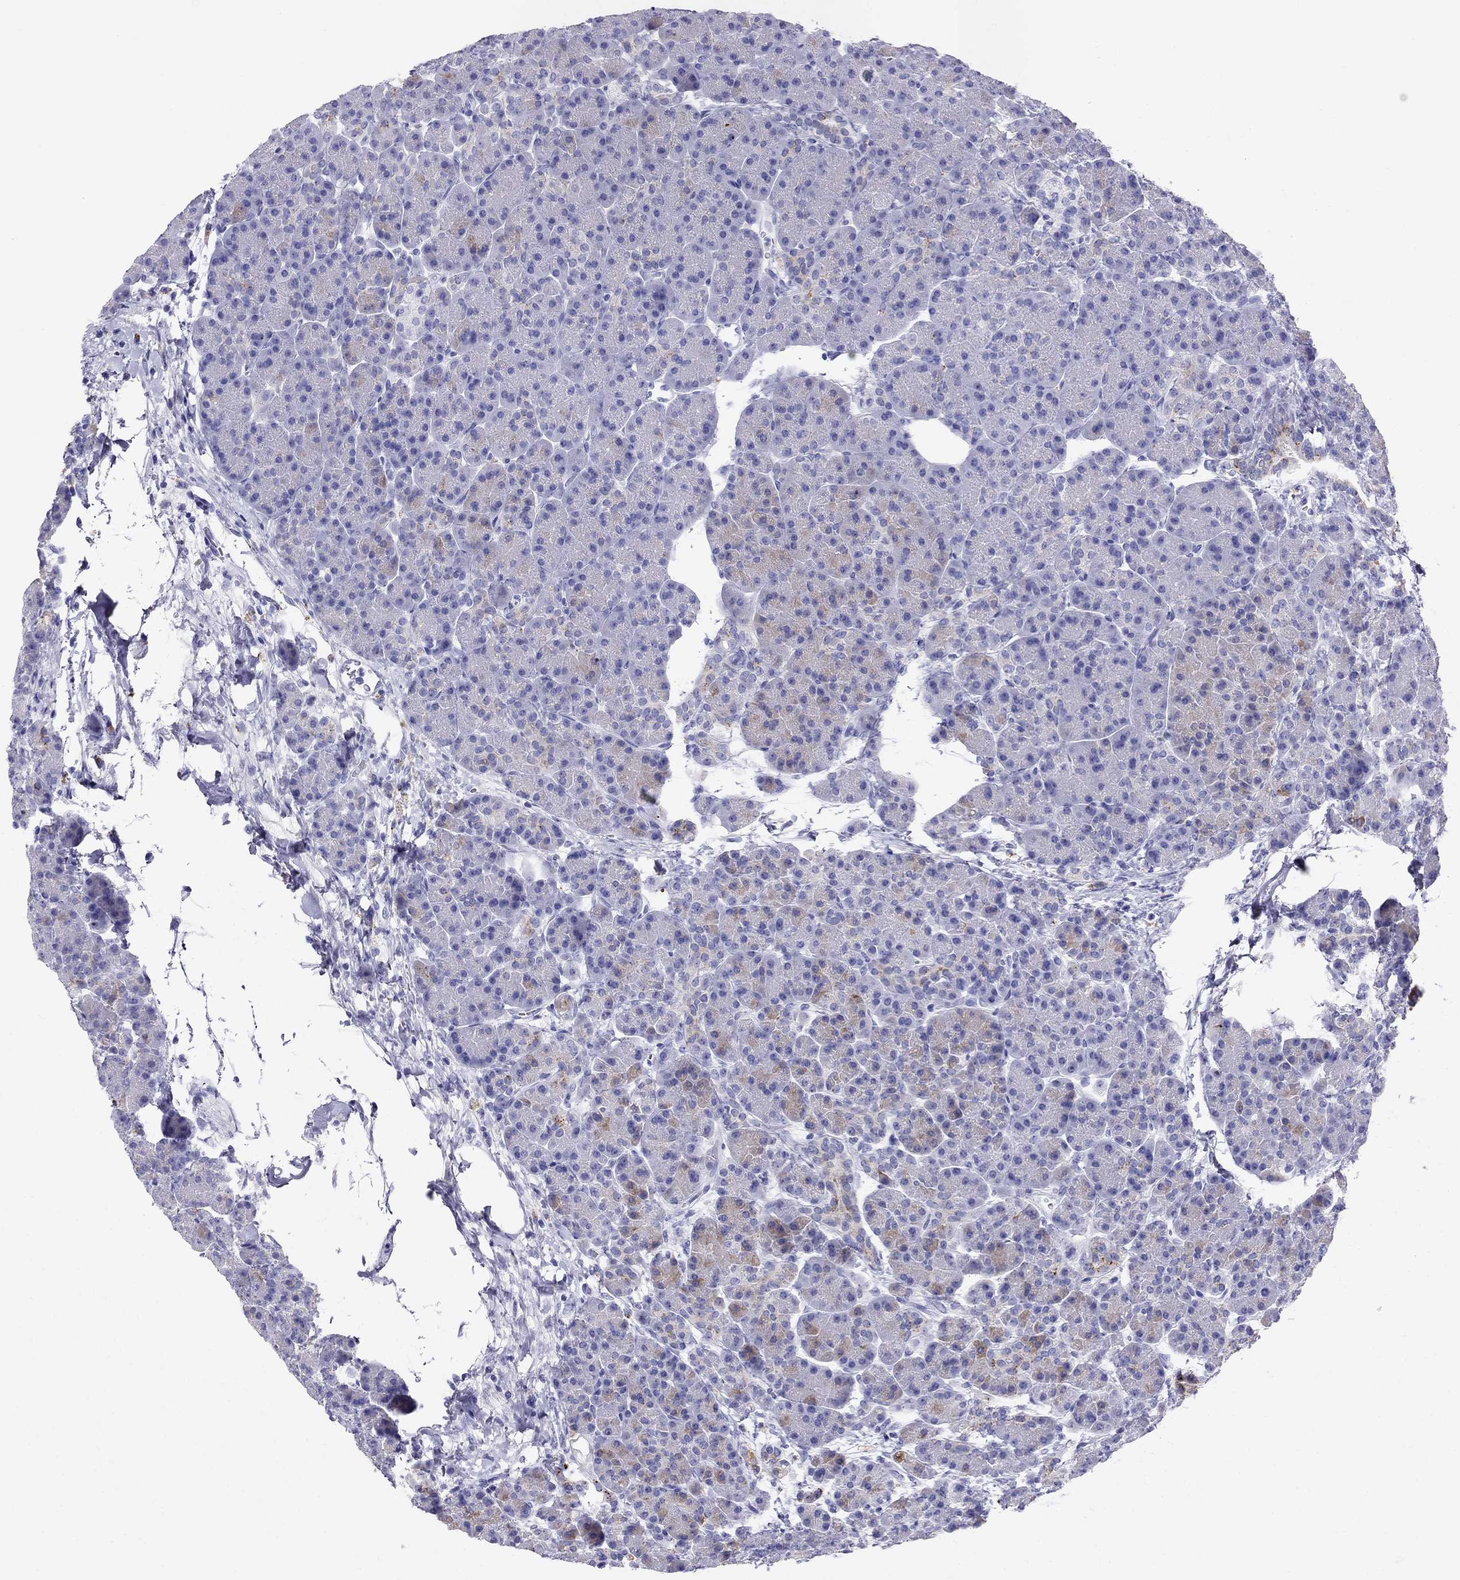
{"staining": {"intensity": "weak", "quantity": "<25%", "location": "cytoplasmic/membranous"}, "tissue": "pancreas", "cell_type": "Exocrine glandular cells", "image_type": "normal", "snomed": [{"axis": "morphology", "description": "Normal tissue, NOS"}, {"axis": "topography", "description": "Pancreas"}], "caption": "Exocrine glandular cells show no significant expression in unremarkable pancreas.", "gene": "MC5R", "patient": {"sex": "female", "age": 63}}